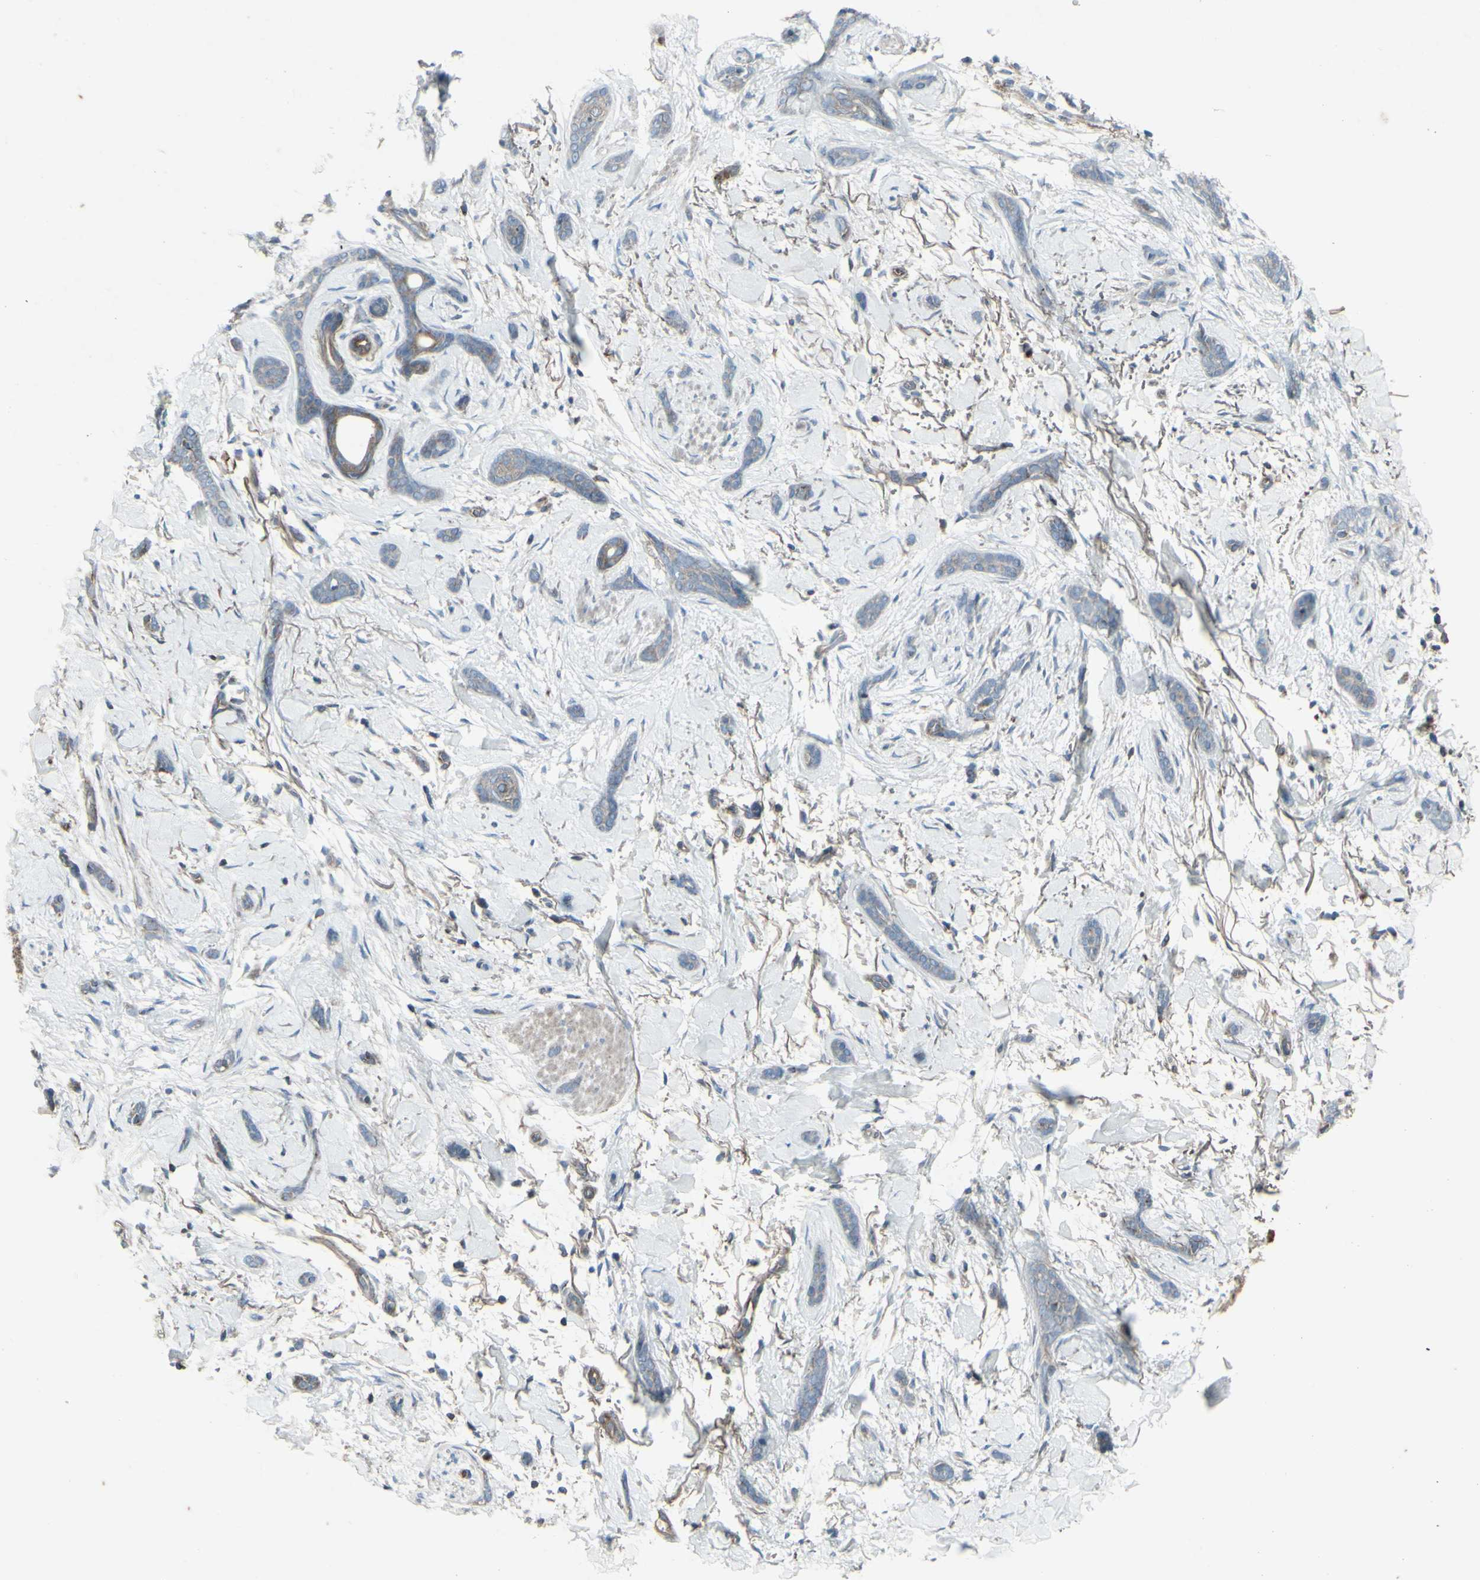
{"staining": {"intensity": "negative", "quantity": "none", "location": "none"}, "tissue": "skin cancer", "cell_type": "Tumor cells", "image_type": "cancer", "snomed": [{"axis": "morphology", "description": "Basal cell carcinoma"}, {"axis": "morphology", "description": "Adnexal tumor, benign"}, {"axis": "topography", "description": "Skin"}], "caption": "There is no significant positivity in tumor cells of basal cell carcinoma (skin).", "gene": "SHC1", "patient": {"sex": "female", "age": 42}}